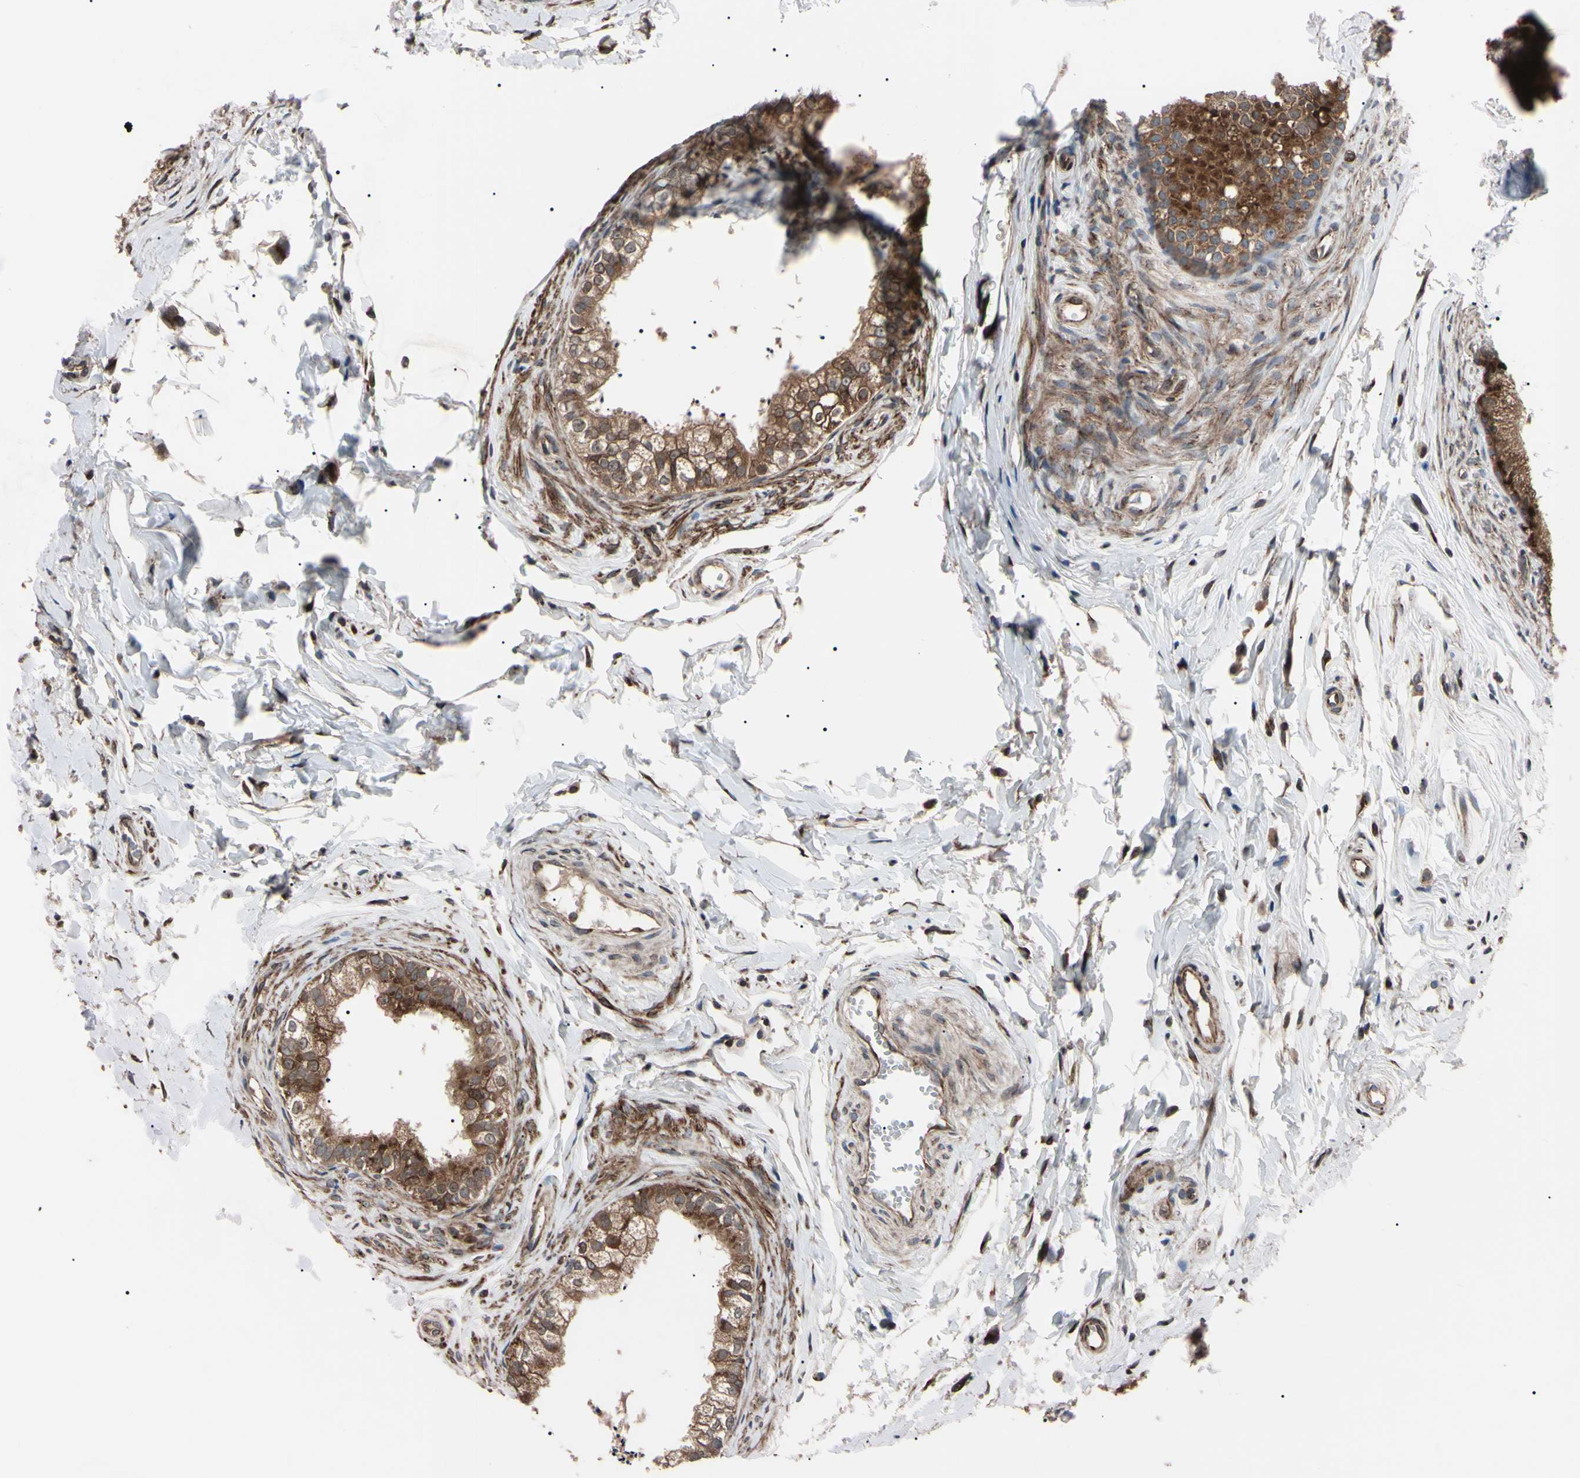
{"staining": {"intensity": "strong", "quantity": ">75%", "location": "cytoplasmic/membranous"}, "tissue": "epididymis", "cell_type": "Glandular cells", "image_type": "normal", "snomed": [{"axis": "morphology", "description": "Normal tissue, NOS"}, {"axis": "topography", "description": "Epididymis"}], "caption": "A high-resolution histopathology image shows IHC staining of normal epididymis, which exhibits strong cytoplasmic/membranous staining in approximately >75% of glandular cells.", "gene": "GUCY1B1", "patient": {"sex": "male", "age": 56}}